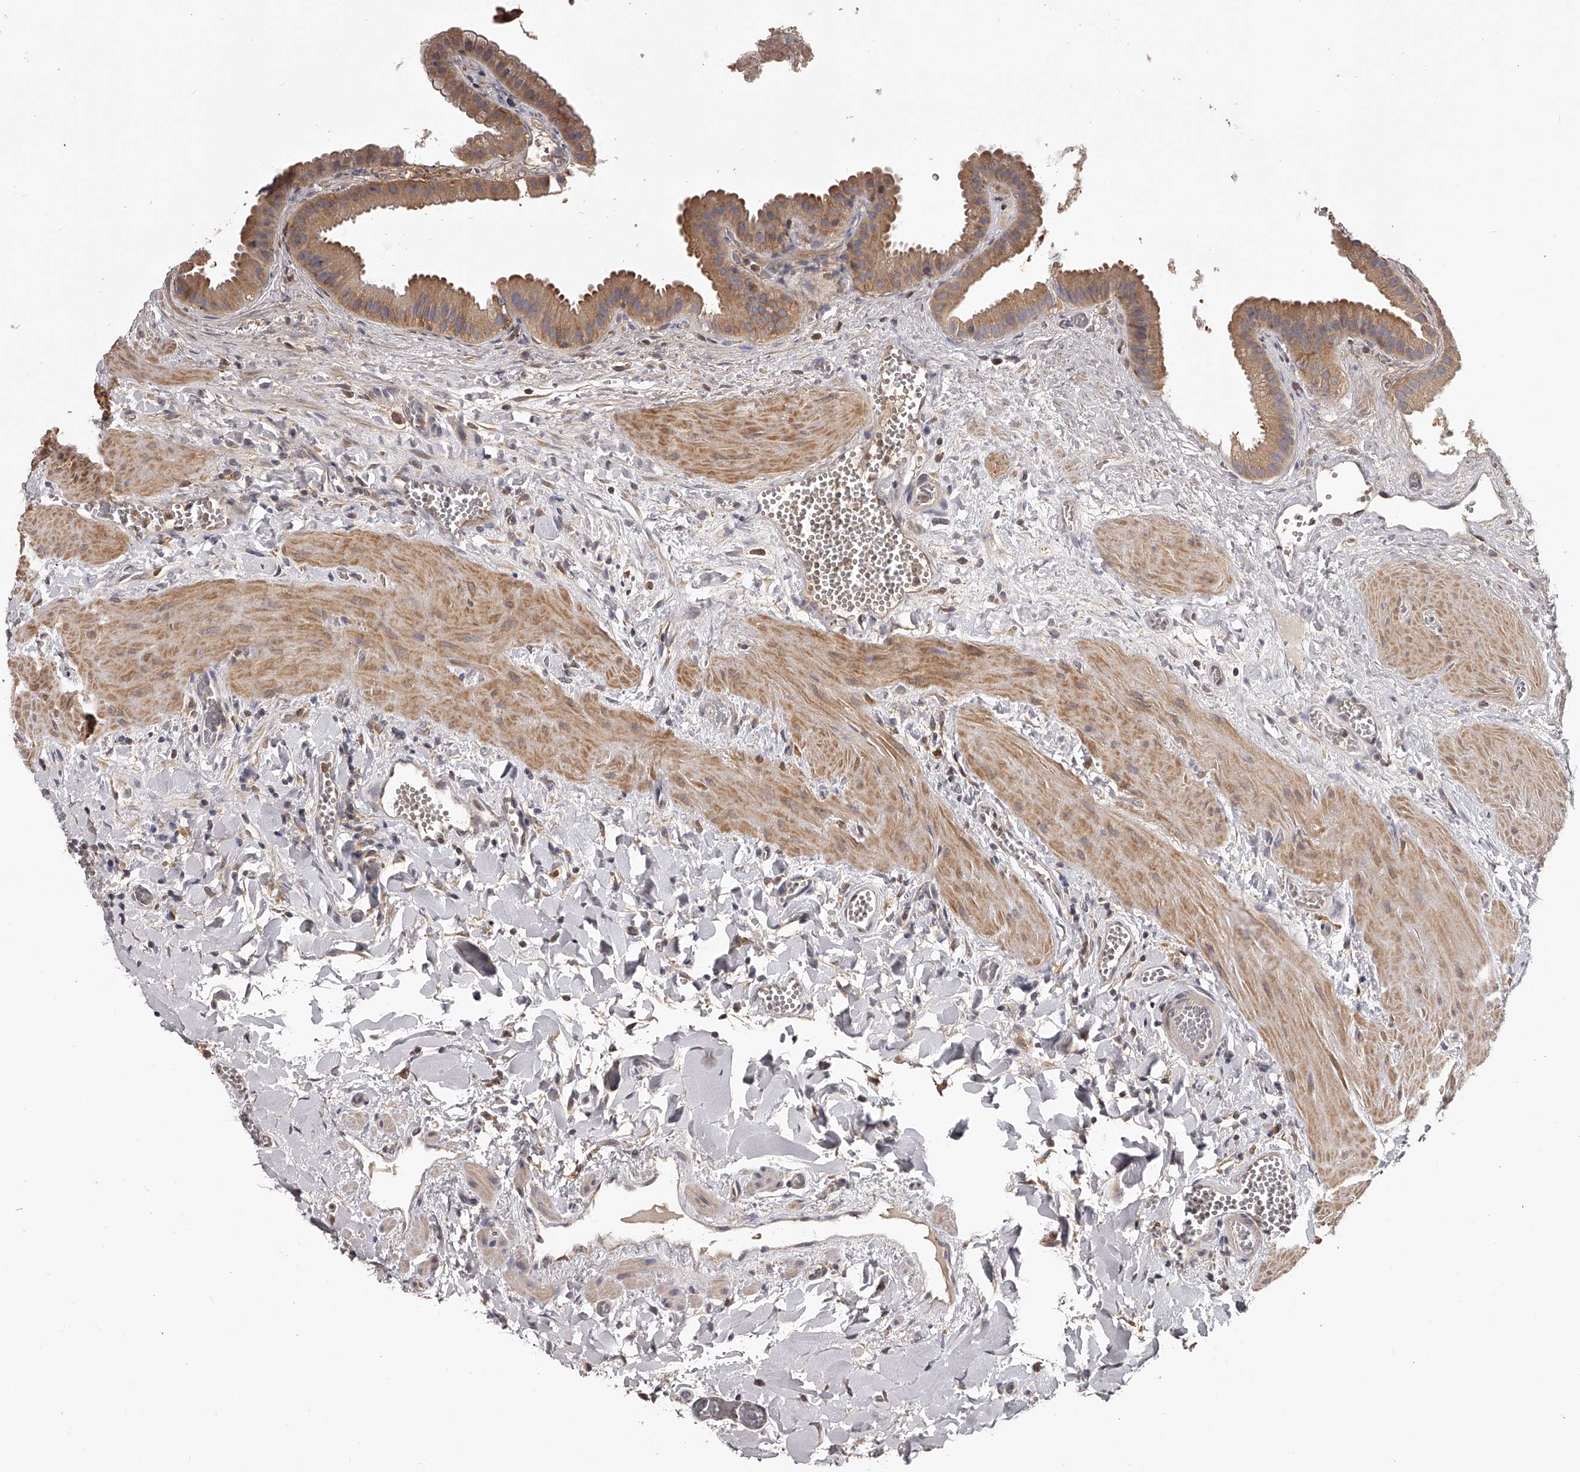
{"staining": {"intensity": "moderate", "quantity": ">75%", "location": "cytoplasmic/membranous"}, "tissue": "gallbladder", "cell_type": "Glandular cells", "image_type": "normal", "snomed": [{"axis": "morphology", "description": "Normal tissue, NOS"}, {"axis": "topography", "description": "Gallbladder"}], "caption": "Glandular cells display moderate cytoplasmic/membranous positivity in about >75% of cells in benign gallbladder. Nuclei are stained in blue.", "gene": "TNN", "patient": {"sex": "male", "age": 55}}